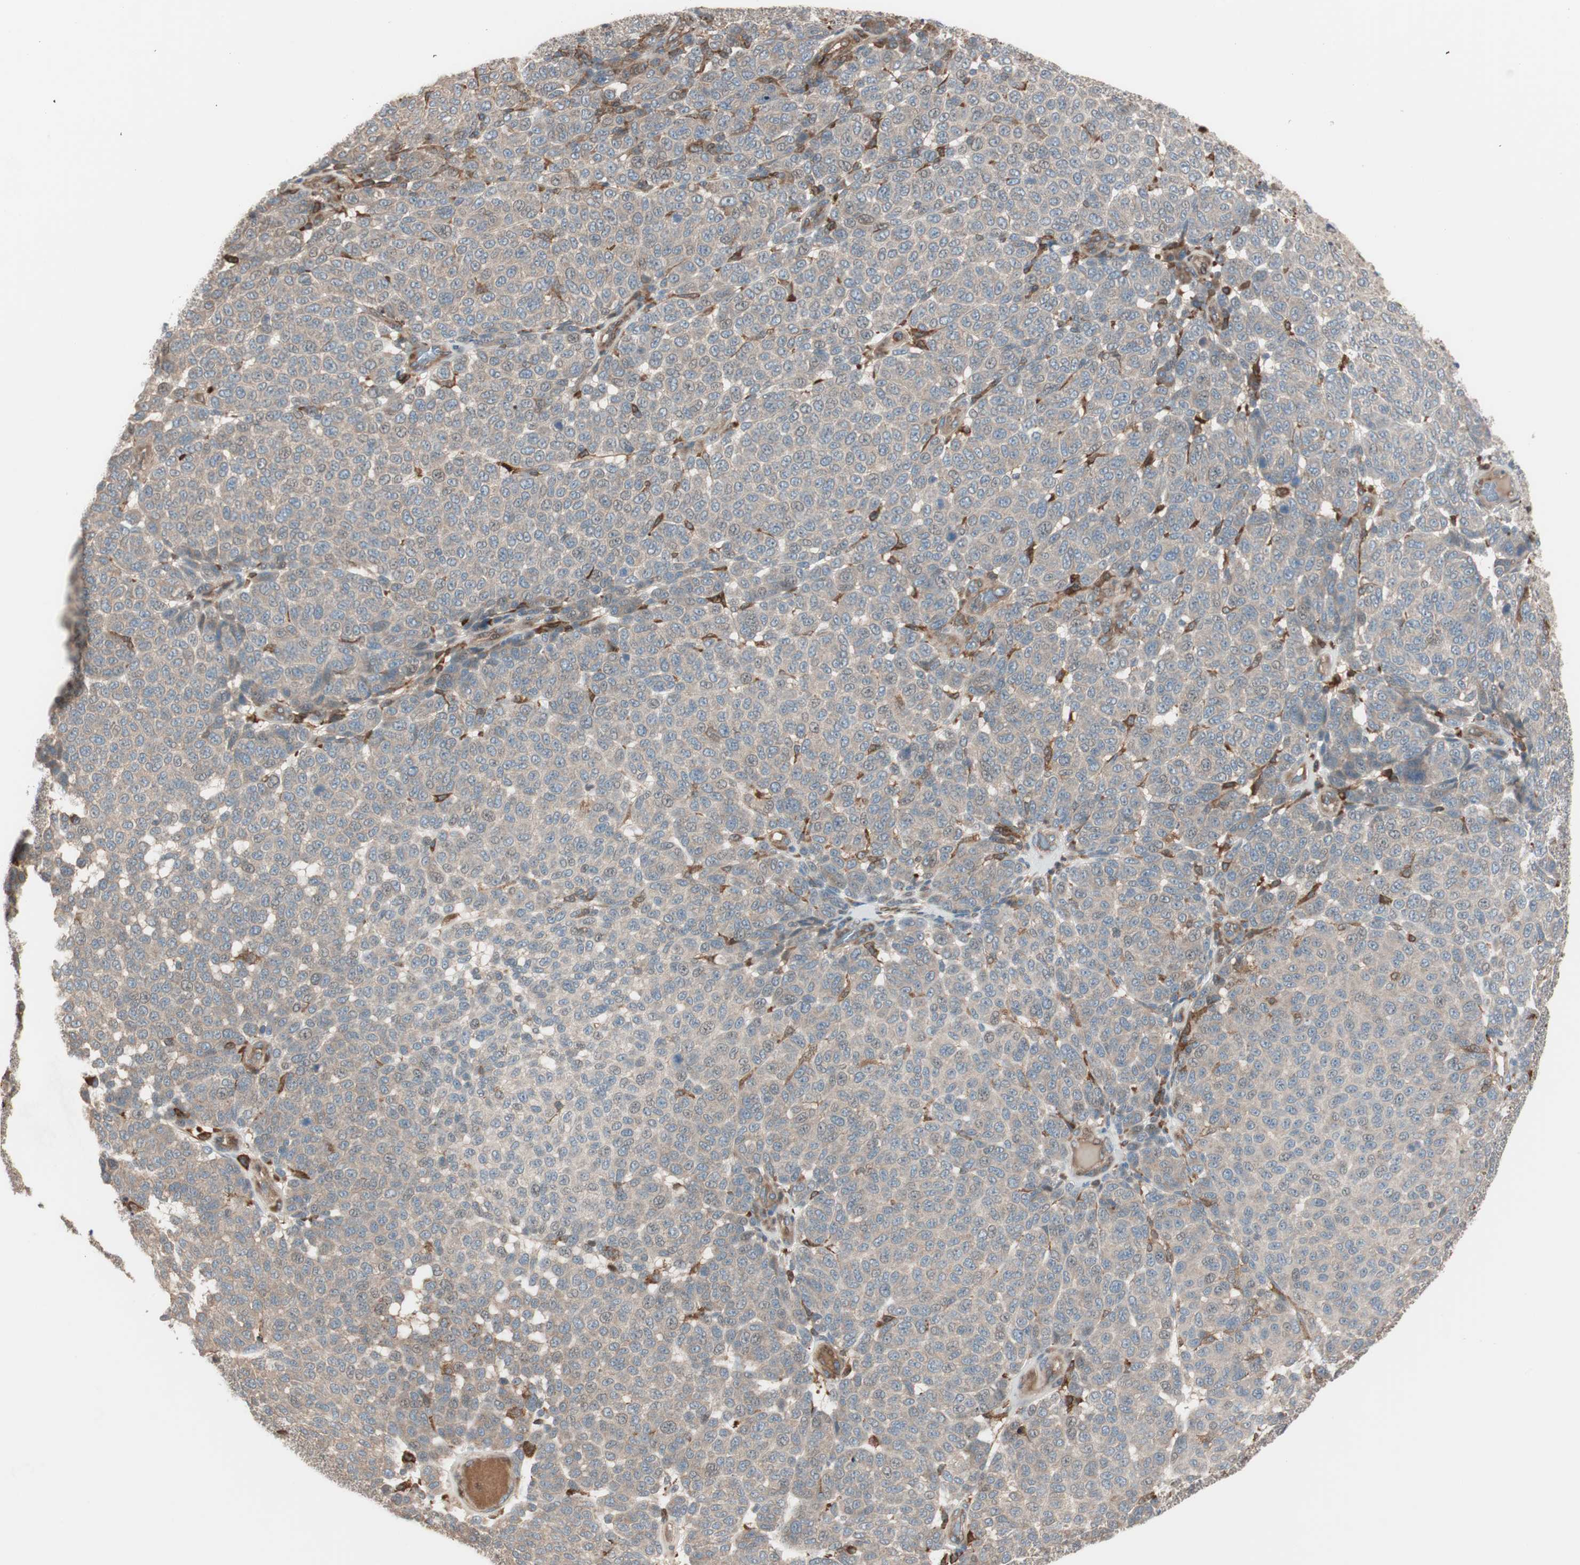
{"staining": {"intensity": "weak", "quantity": ">75%", "location": "cytoplasmic/membranous"}, "tissue": "melanoma", "cell_type": "Tumor cells", "image_type": "cancer", "snomed": [{"axis": "morphology", "description": "Malignant melanoma, NOS"}, {"axis": "topography", "description": "Skin"}], "caption": "Protein staining of malignant melanoma tissue shows weak cytoplasmic/membranous positivity in about >75% of tumor cells.", "gene": "STAB1", "patient": {"sex": "male", "age": 59}}